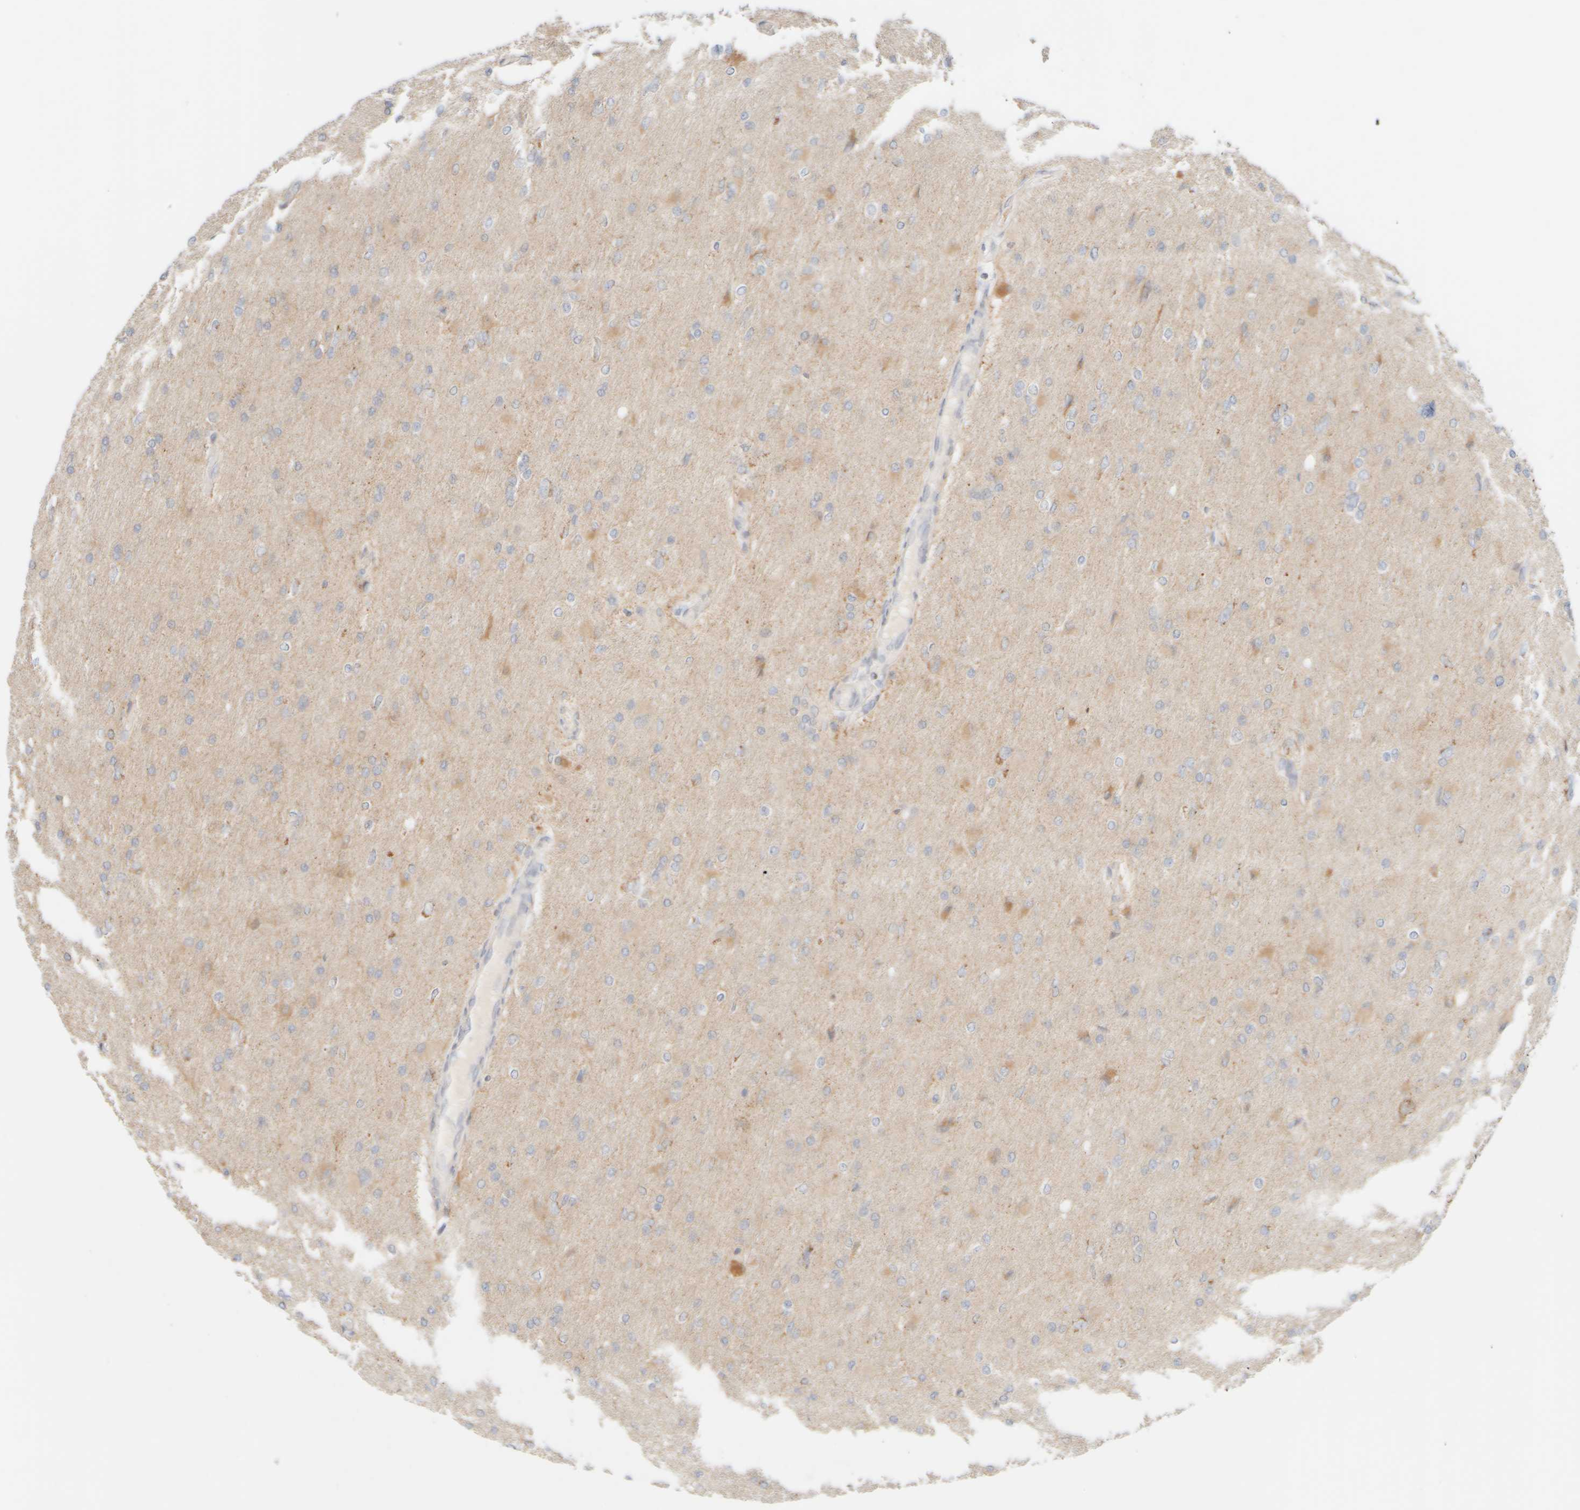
{"staining": {"intensity": "weak", "quantity": "25%-75%", "location": "cytoplasmic/membranous"}, "tissue": "glioma", "cell_type": "Tumor cells", "image_type": "cancer", "snomed": [{"axis": "morphology", "description": "Glioma, malignant, High grade"}, {"axis": "topography", "description": "Cerebral cortex"}], "caption": "Immunohistochemistry (IHC) histopathology image of glioma stained for a protein (brown), which exhibits low levels of weak cytoplasmic/membranous staining in about 25%-75% of tumor cells.", "gene": "PPM1K", "patient": {"sex": "female", "age": 36}}